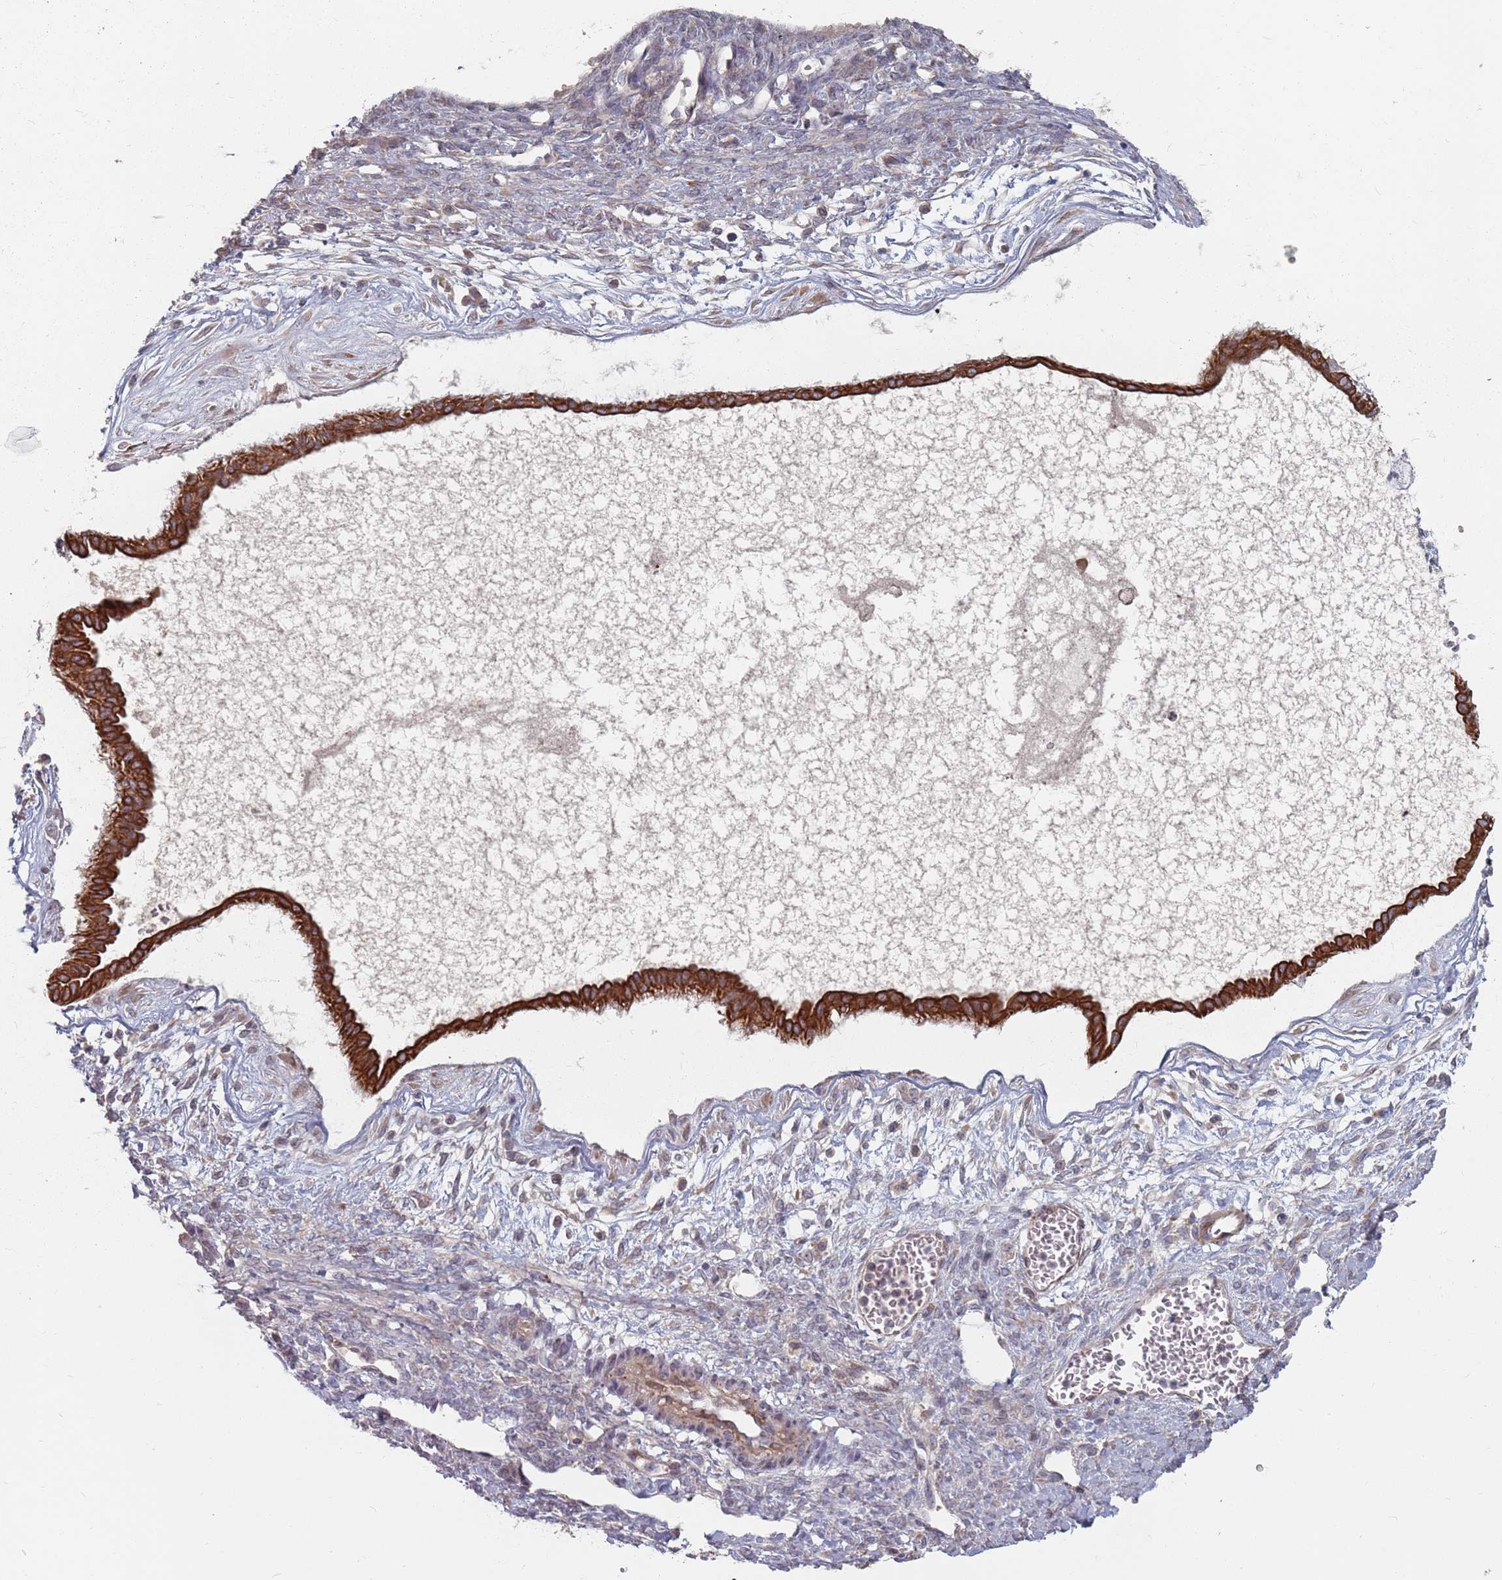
{"staining": {"intensity": "strong", "quantity": ">75%", "location": "cytoplasmic/membranous"}, "tissue": "ovarian cancer", "cell_type": "Tumor cells", "image_type": "cancer", "snomed": [{"axis": "morphology", "description": "Cystadenocarcinoma, mucinous, NOS"}, {"axis": "topography", "description": "Ovary"}], "caption": "Immunohistochemical staining of human ovarian mucinous cystadenocarcinoma reveals high levels of strong cytoplasmic/membranous positivity in about >75% of tumor cells. The staining was performed using DAB, with brown indicating positive protein expression. Nuclei are stained blue with hematoxylin.", "gene": "ADAL", "patient": {"sex": "female", "age": 73}}